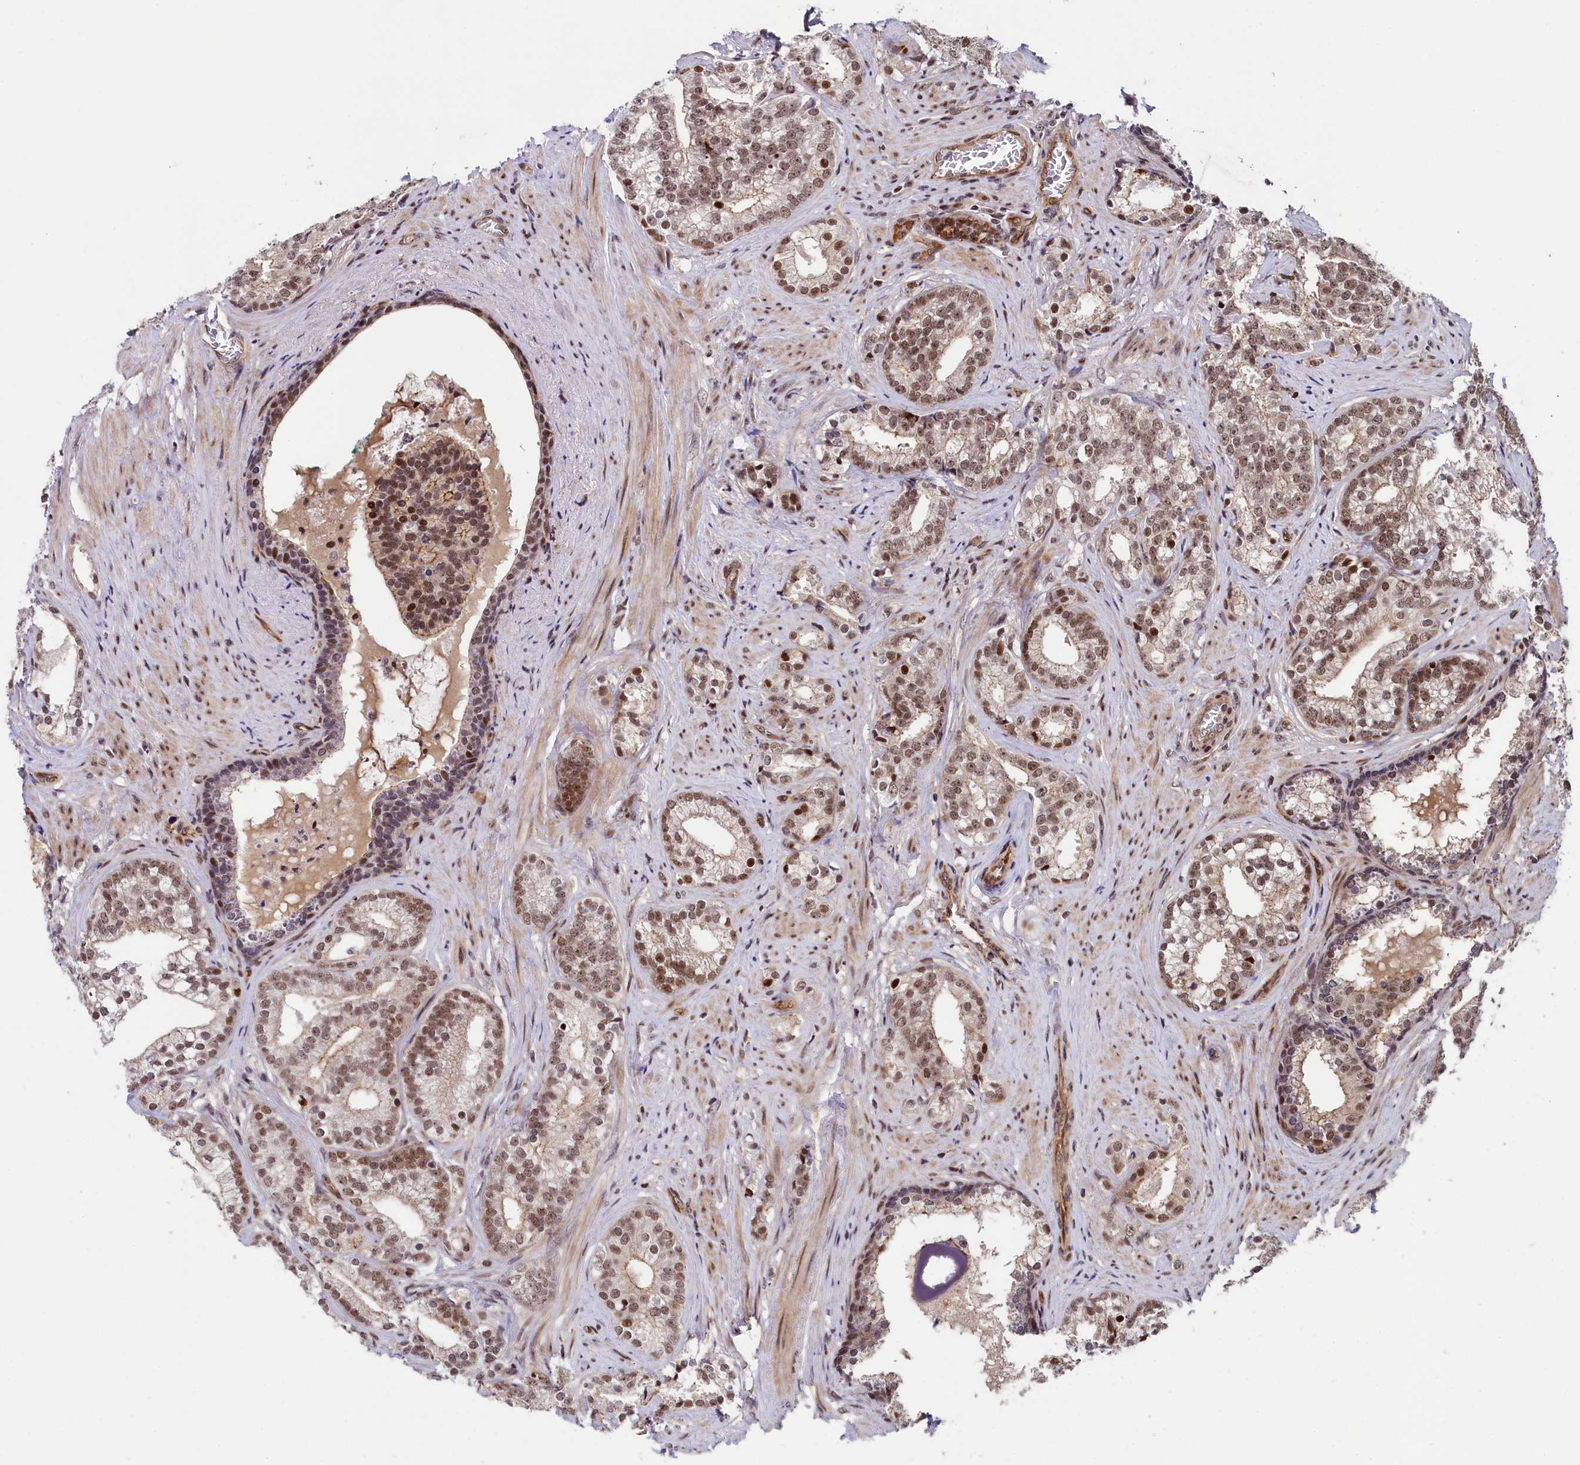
{"staining": {"intensity": "moderate", "quantity": ">75%", "location": "nuclear"}, "tissue": "prostate cancer", "cell_type": "Tumor cells", "image_type": "cancer", "snomed": [{"axis": "morphology", "description": "Adenocarcinoma, Low grade"}, {"axis": "topography", "description": "Prostate"}], "caption": "An IHC photomicrograph of neoplastic tissue is shown. Protein staining in brown labels moderate nuclear positivity in prostate adenocarcinoma (low-grade) within tumor cells. The staining was performed using DAB to visualize the protein expression in brown, while the nuclei were stained in blue with hematoxylin (Magnification: 20x).", "gene": "LEO1", "patient": {"sex": "male", "age": 71}}